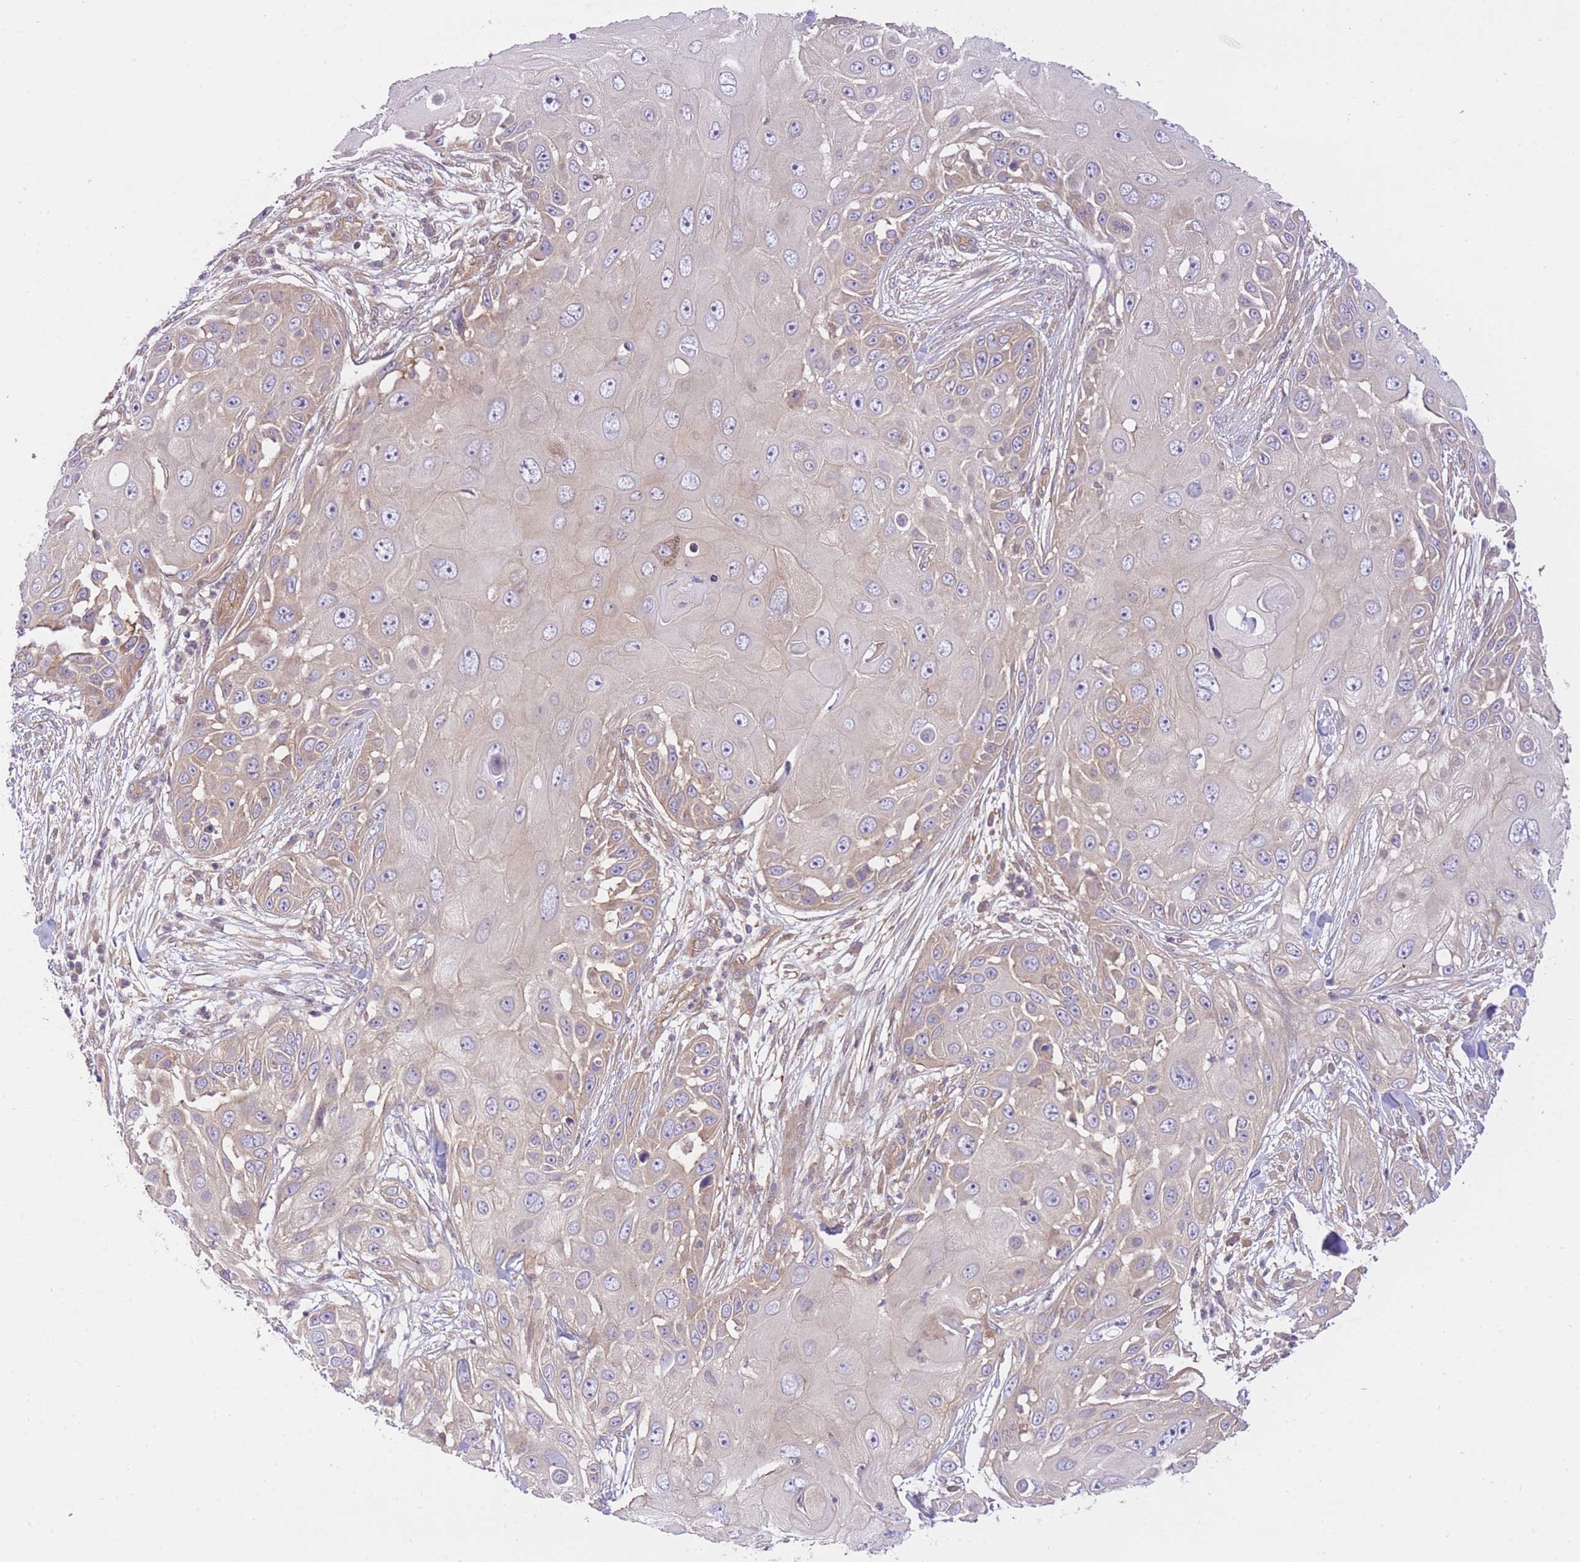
{"staining": {"intensity": "weak", "quantity": "<25%", "location": "cytoplasmic/membranous"}, "tissue": "skin cancer", "cell_type": "Tumor cells", "image_type": "cancer", "snomed": [{"axis": "morphology", "description": "Squamous cell carcinoma, NOS"}, {"axis": "topography", "description": "Skin"}], "caption": "Immunohistochemical staining of human skin cancer exhibits no significant expression in tumor cells. (DAB (3,3'-diaminobenzidine) immunohistochemistry with hematoxylin counter stain).", "gene": "PREP", "patient": {"sex": "female", "age": 44}}